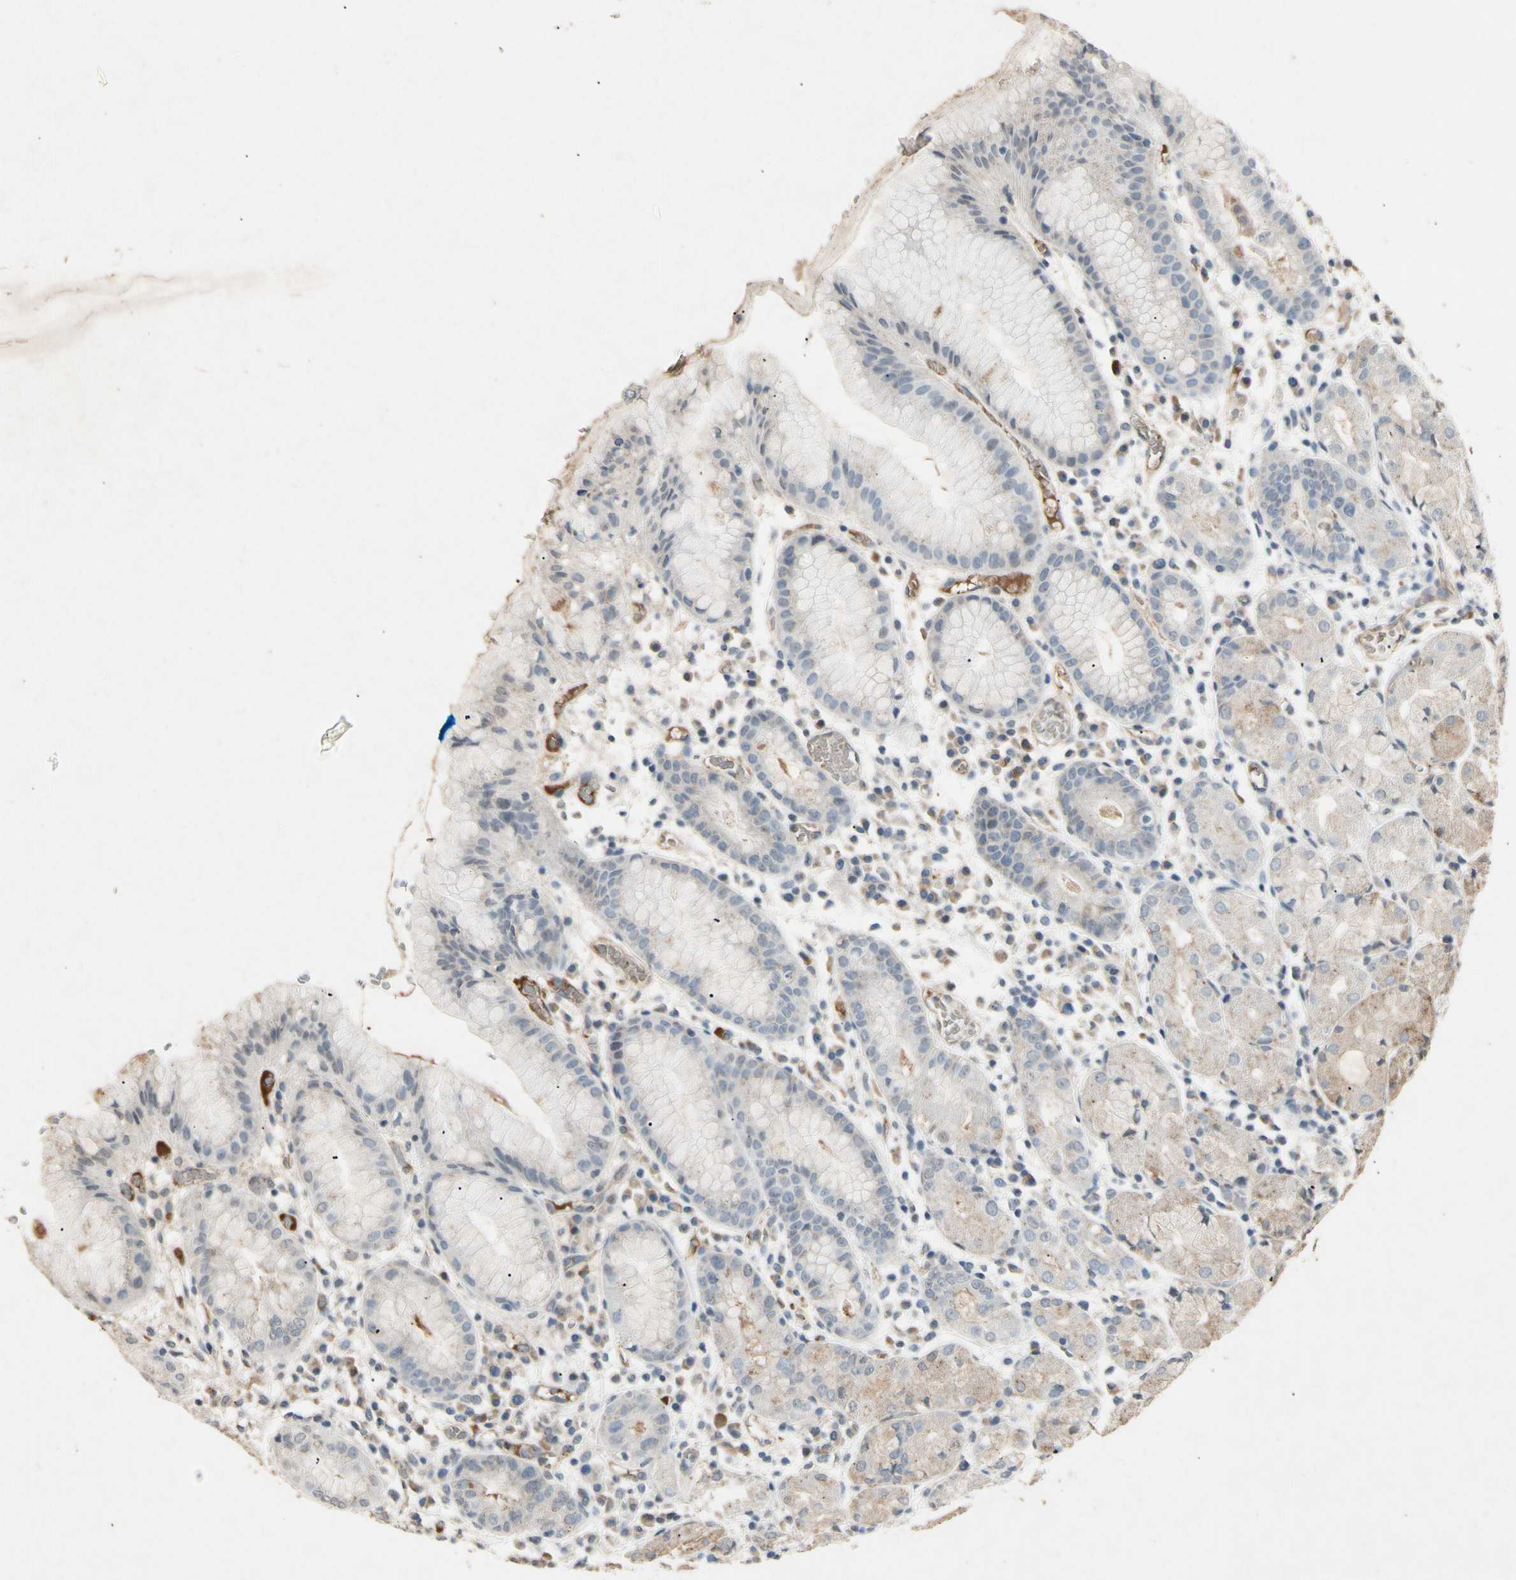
{"staining": {"intensity": "moderate", "quantity": "<25%", "location": "cytoplasmic/membranous"}, "tissue": "stomach", "cell_type": "Glandular cells", "image_type": "normal", "snomed": [{"axis": "morphology", "description": "Normal tissue, NOS"}, {"axis": "topography", "description": "Stomach"}, {"axis": "topography", "description": "Stomach, lower"}], "caption": "Benign stomach demonstrates moderate cytoplasmic/membranous positivity in approximately <25% of glandular cells.", "gene": "CP", "patient": {"sex": "female", "age": 75}}